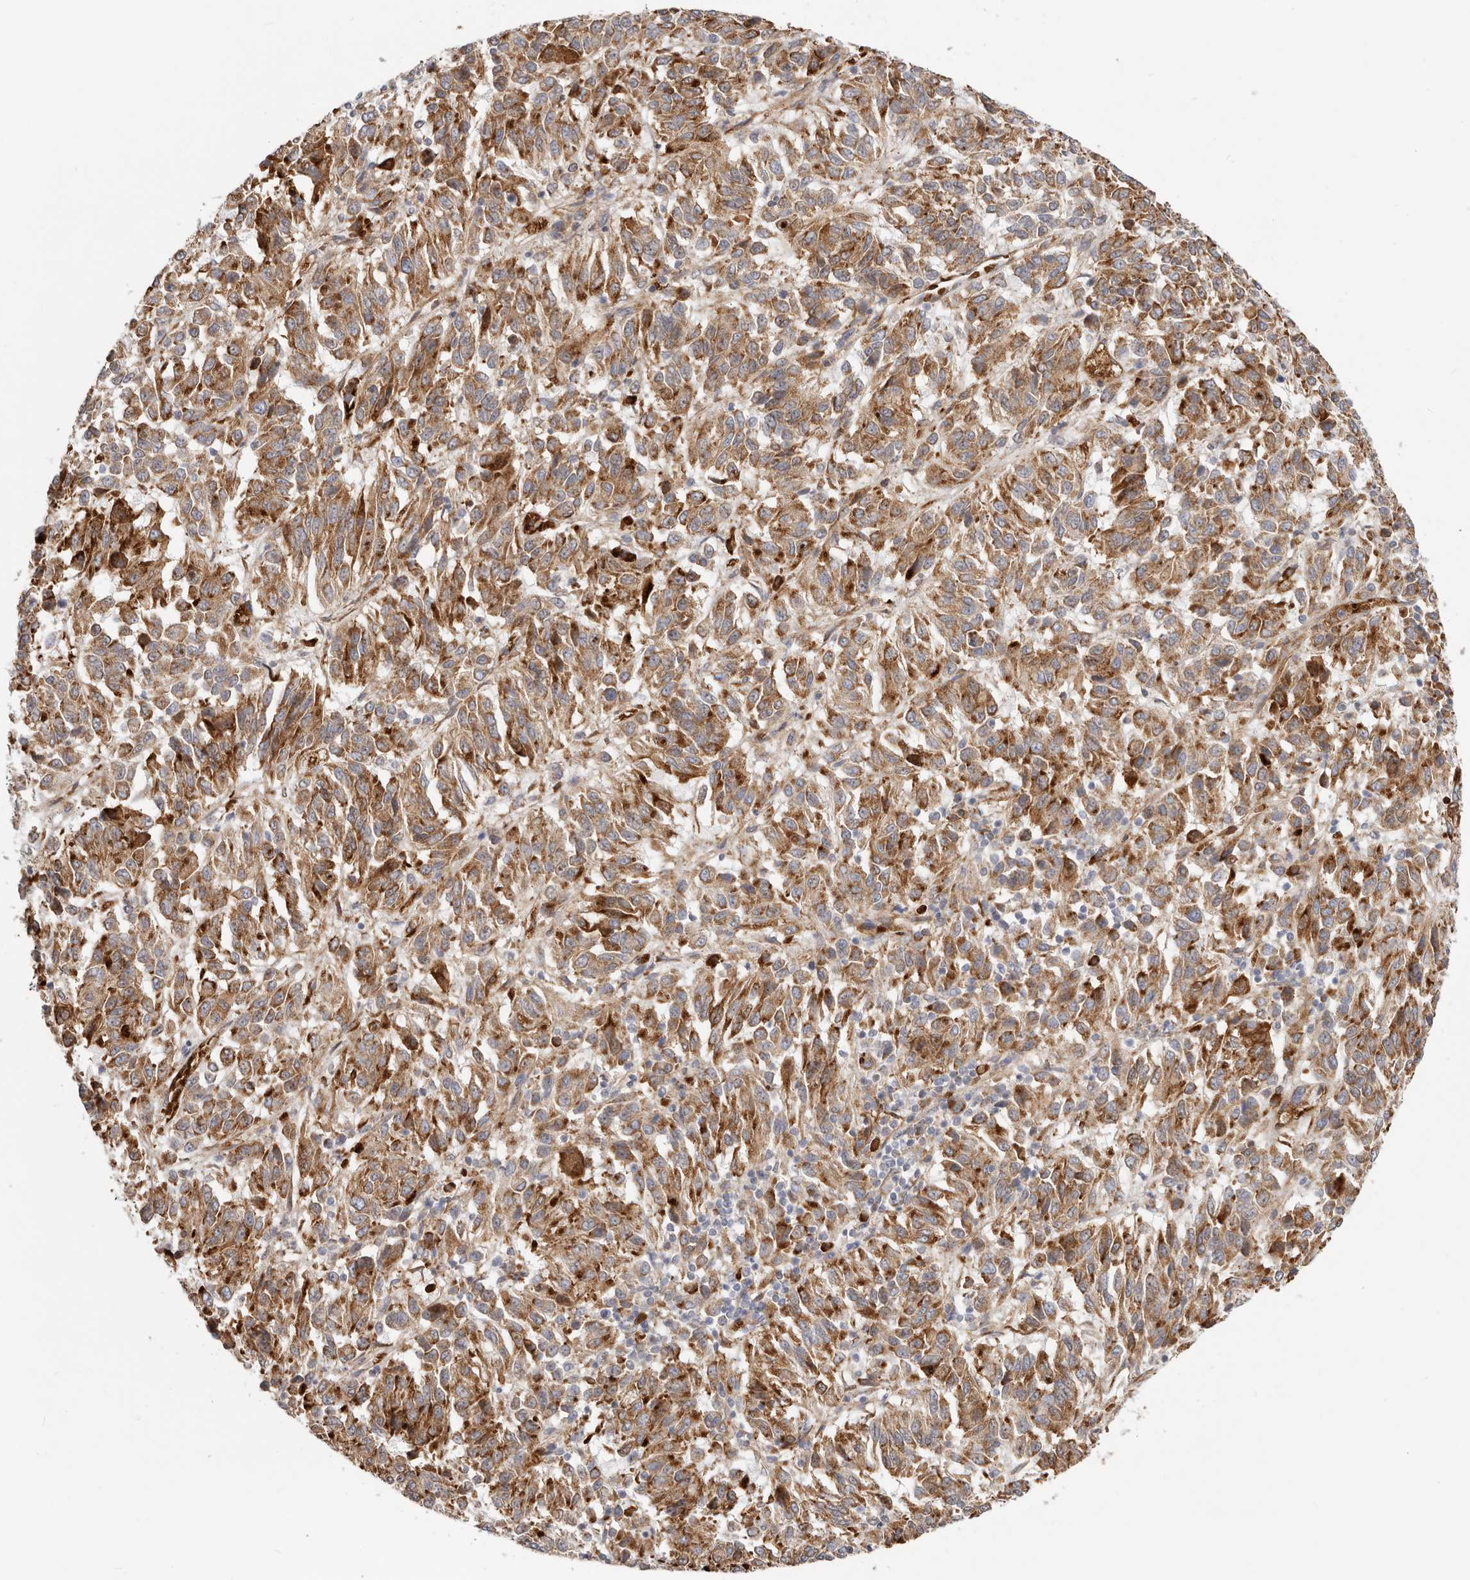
{"staining": {"intensity": "moderate", "quantity": ">75%", "location": "cytoplasmic/membranous"}, "tissue": "melanoma", "cell_type": "Tumor cells", "image_type": "cancer", "snomed": [{"axis": "morphology", "description": "Malignant melanoma, Metastatic site"}, {"axis": "topography", "description": "Lung"}], "caption": "An image showing moderate cytoplasmic/membranous positivity in approximately >75% of tumor cells in malignant melanoma (metastatic site), as visualized by brown immunohistochemical staining.", "gene": "IL32", "patient": {"sex": "male", "age": 64}}